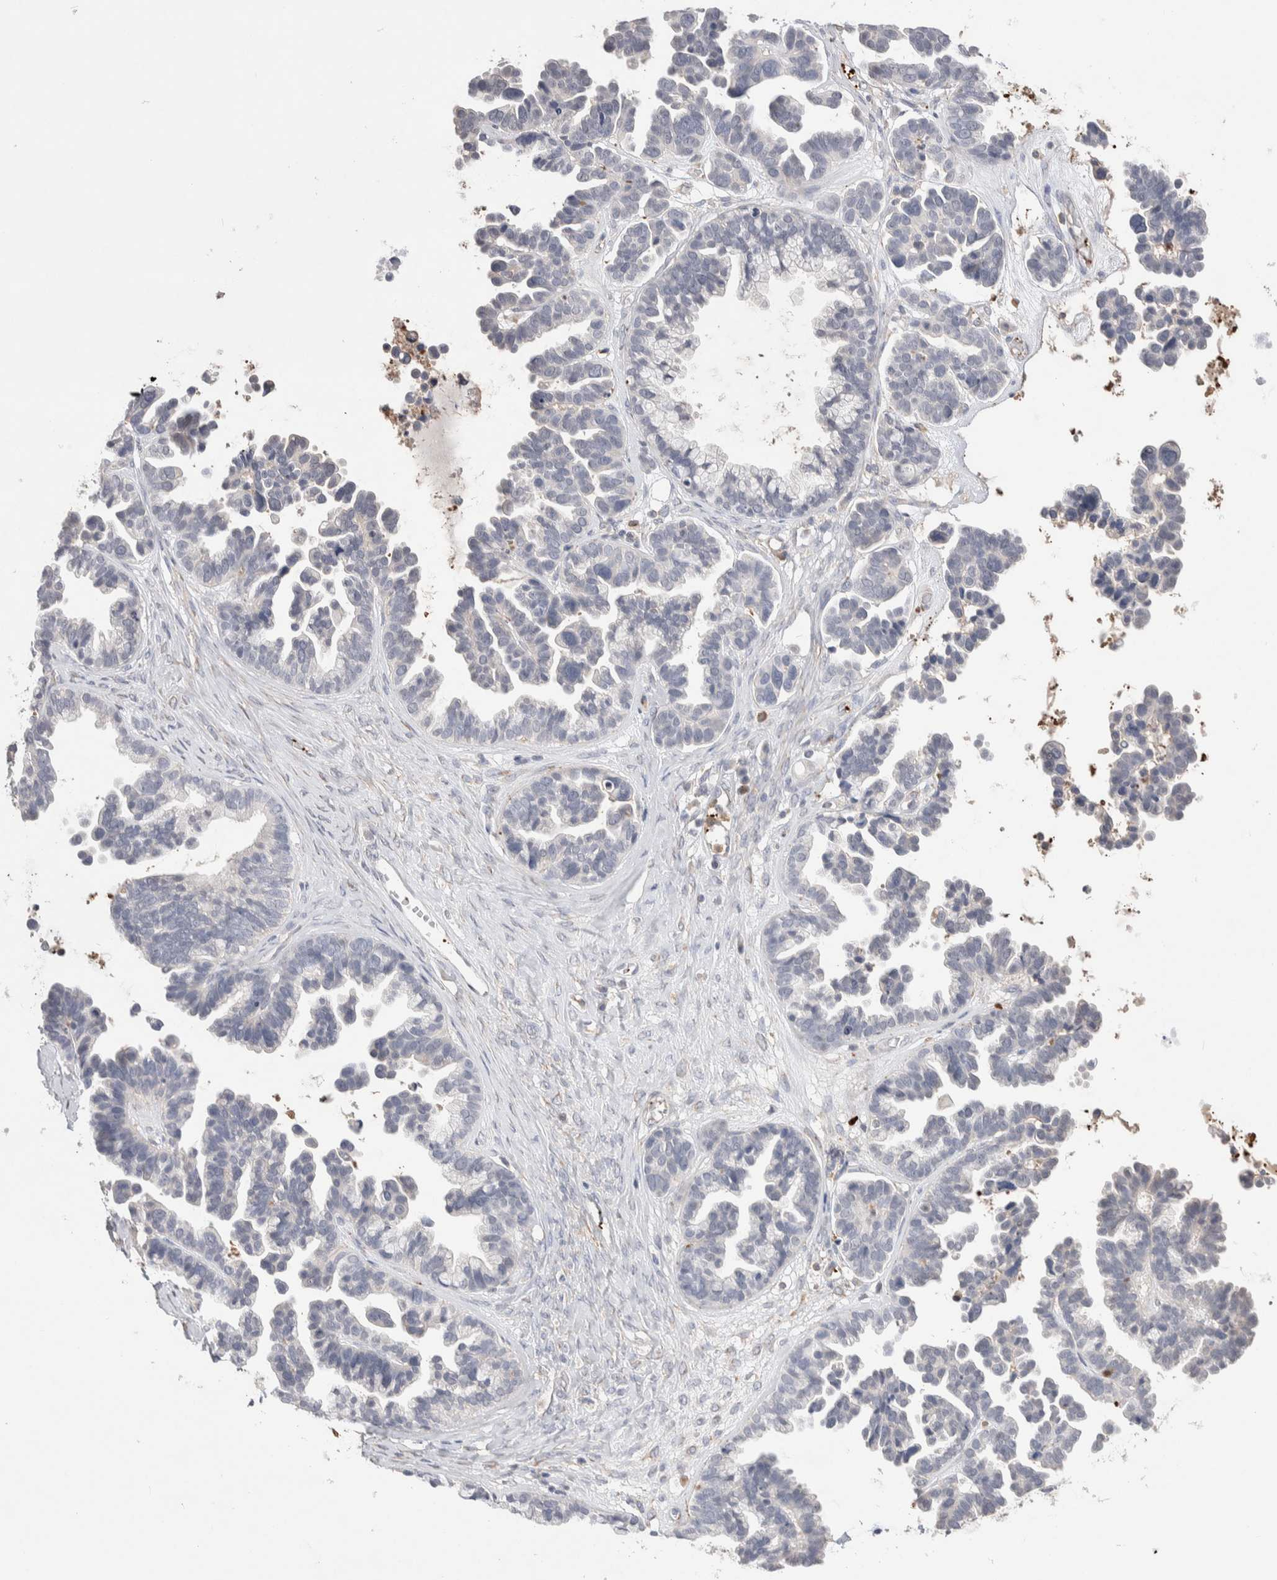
{"staining": {"intensity": "negative", "quantity": "none", "location": "none"}, "tissue": "ovarian cancer", "cell_type": "Tumor cells", "image_type": "cancer", "snomed": [{"axis": "morphology", "description": "Cystadenocarcinoma, serous, NOS"}, {"axis": "topography", "description": "Ovary"}], "caption": "Histopathology image shows no protein staining in tumor cells of ovarian cancer (serous cystadenocarcinoma) tissue.", "gene": "FFAR2", "patient": {"sex": "female", "age": 56}}